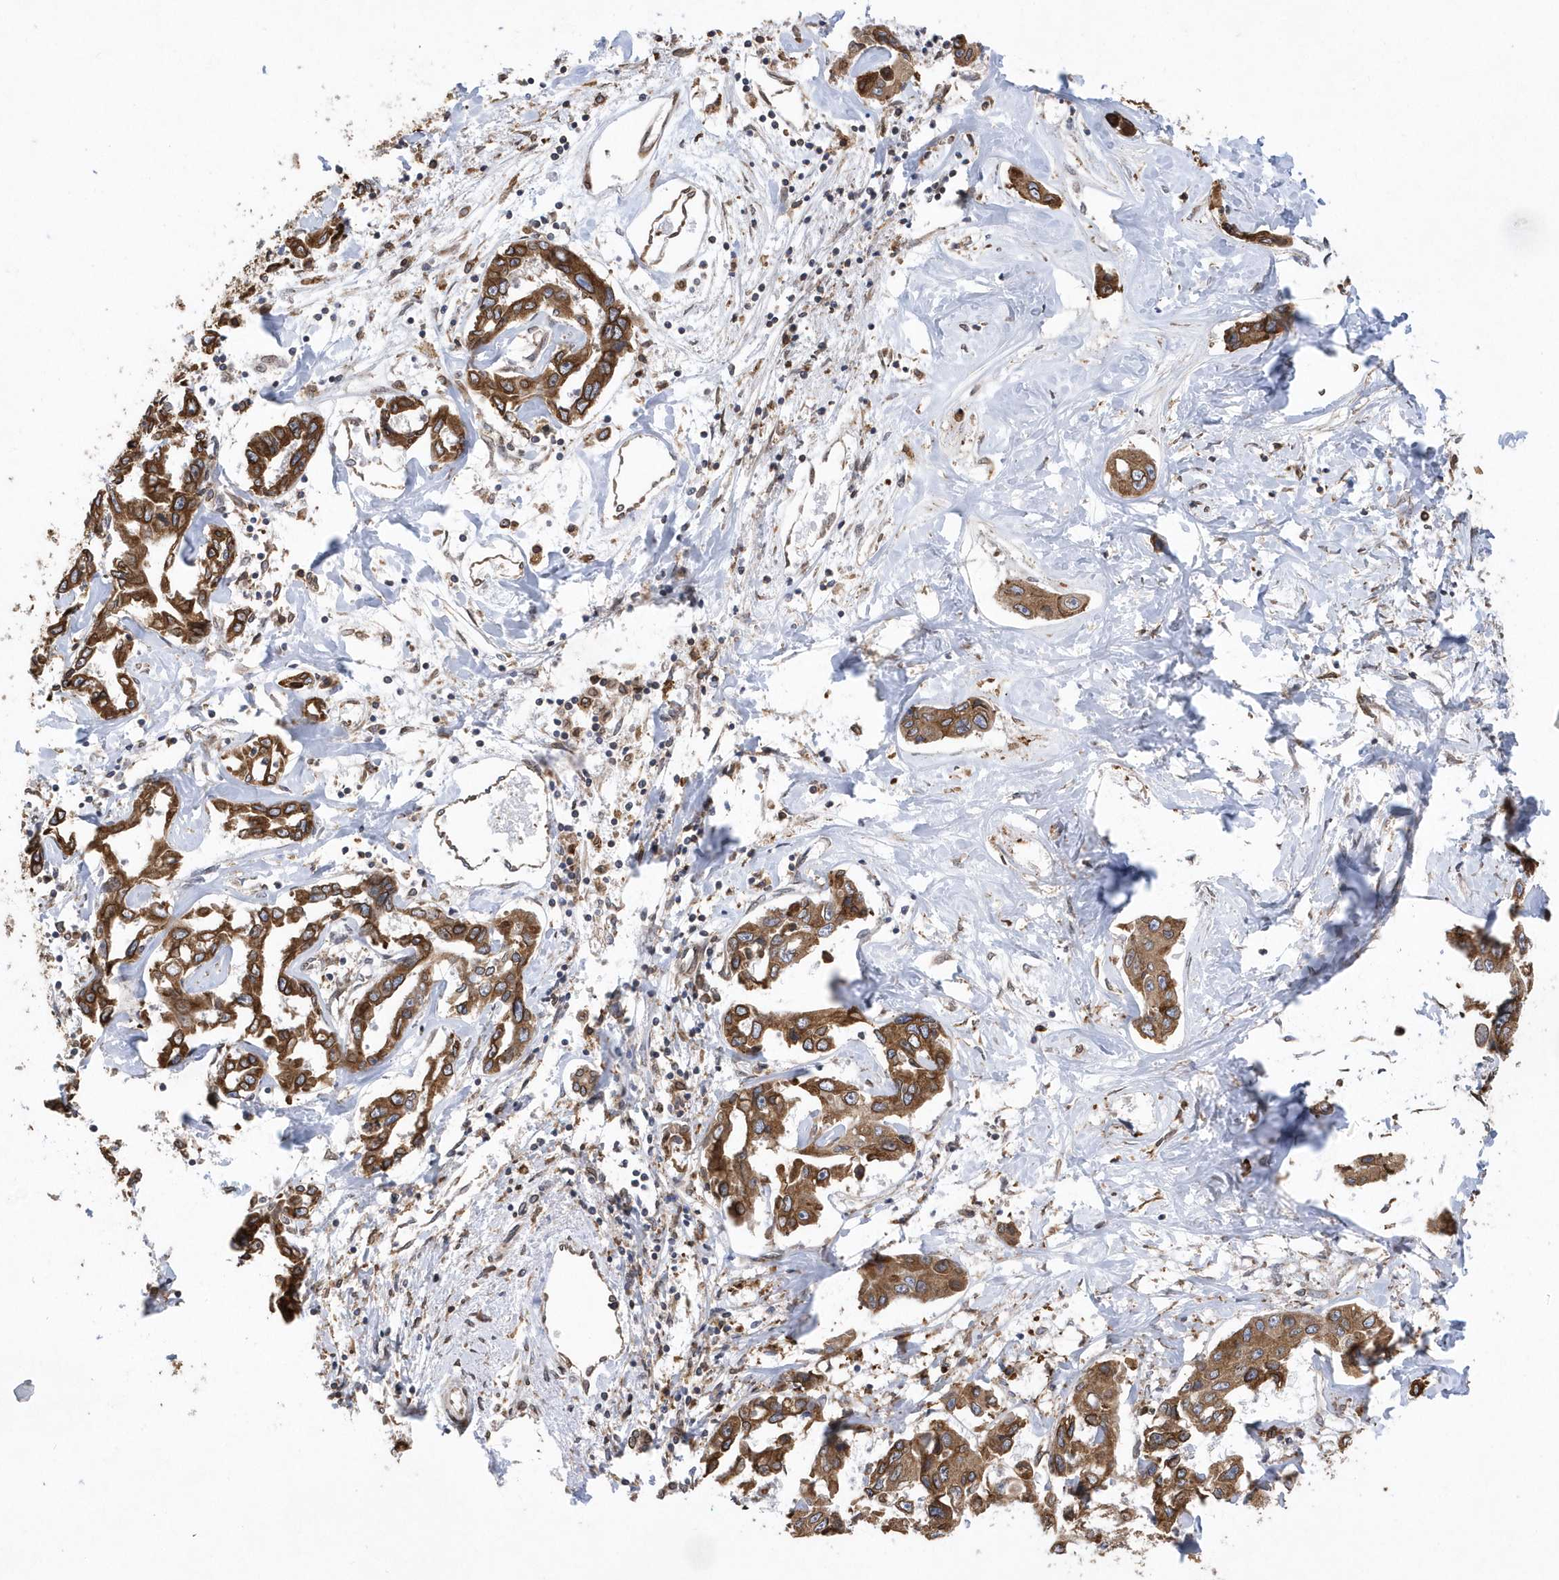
{"staining": {"intensity": "strong", "quantity": ">75%", "location": "cytoplasmic/membranous"}, "tissue": "liver cancer", "cell_type": "Tumor cells", "image_type": "cancer", "snomed": [{"axis": "morphology", "description": "Cholangiocarcinoma"}, {"axis": "topography", "description": "Liver"}], "caption": "An IHC histopathology image of neoplastic tissue is shown. Protein staining in brown labels strong cytoplasmic/membranous positivity in liver cholangiocarcinoma within tumor cells.", "gene": "VAMP7", "patient": {"sex": "male", "age": 59}}